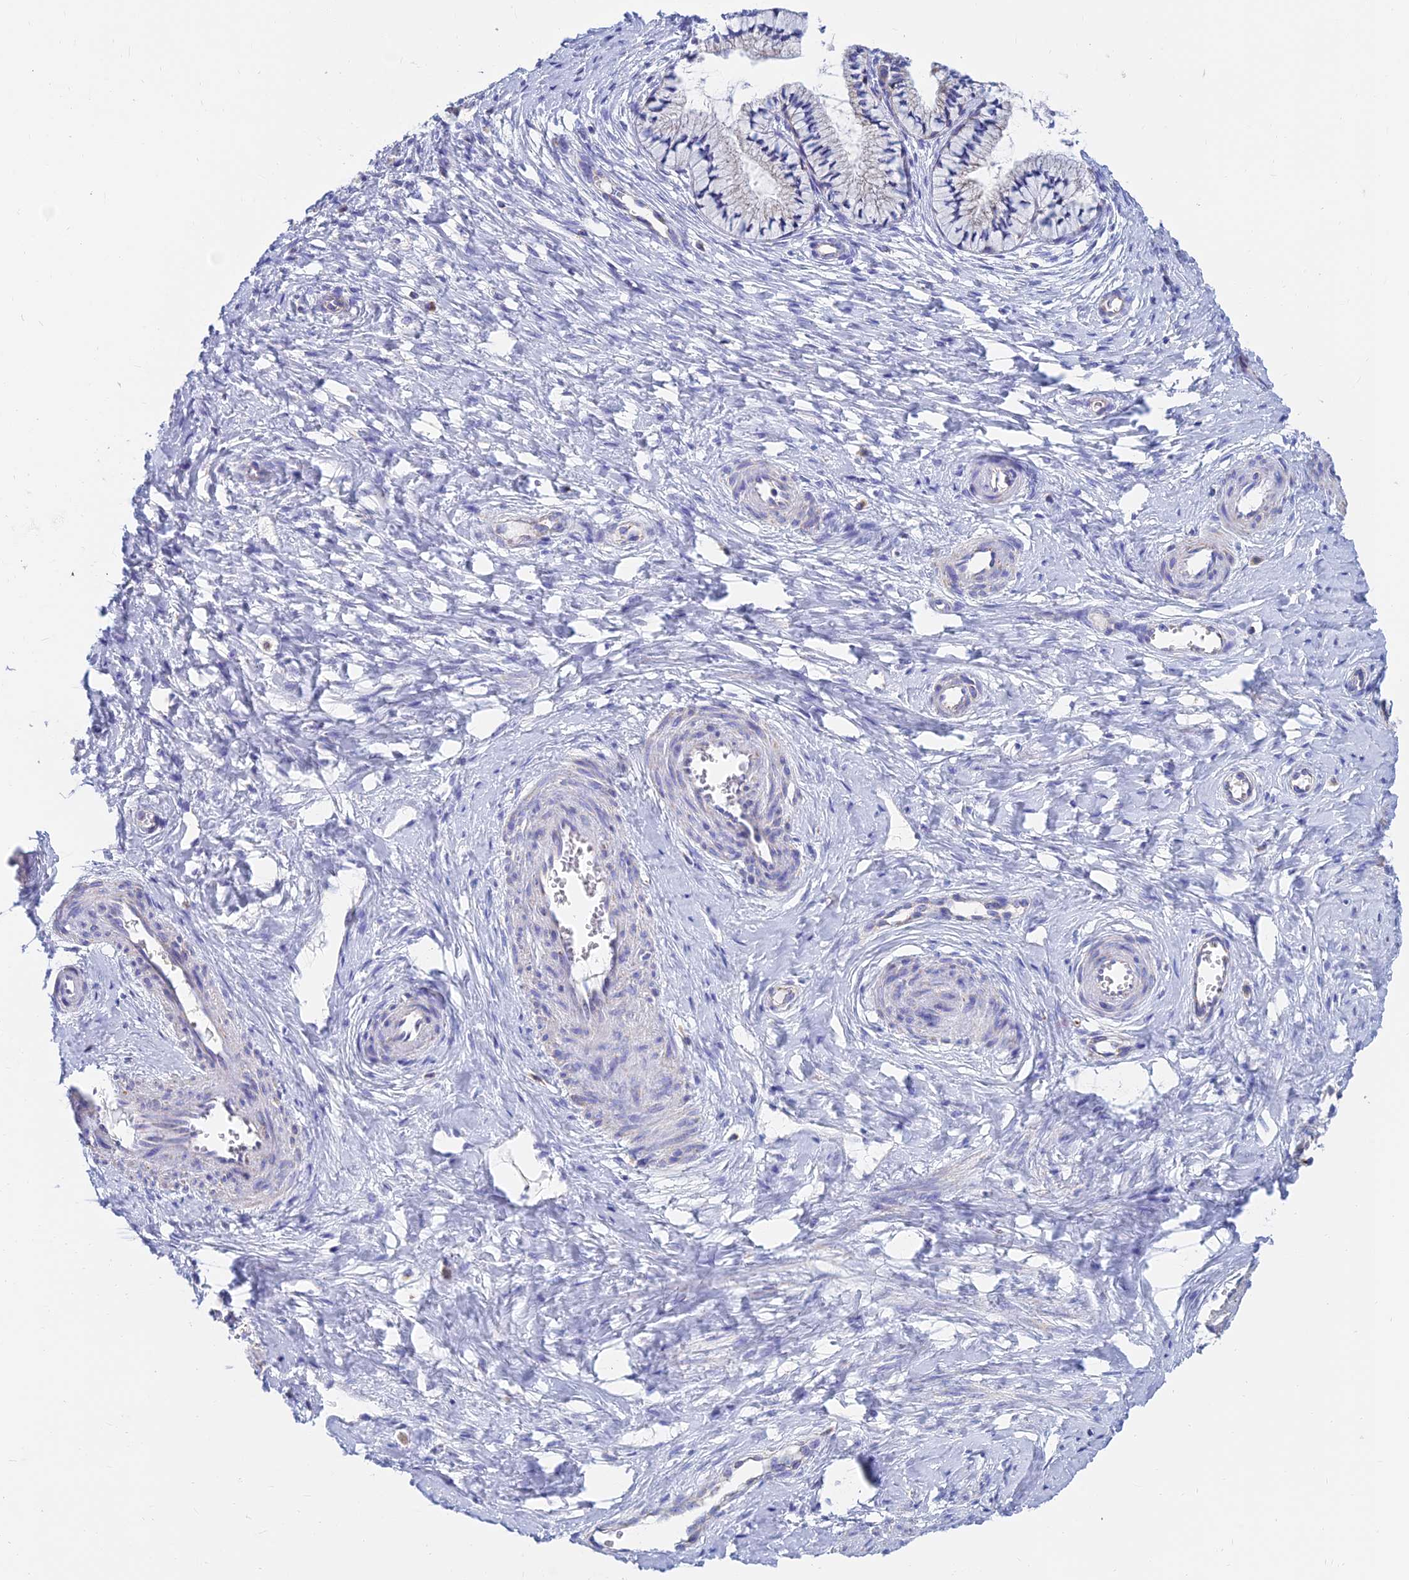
{"staining": {"intensity": "negative", "quantity": "none", "location": "none"}, "tissue": "cervix", "cell_type": "Glandular cells", "image_type": "normal", "snomed": [{"axis": "morphology", "description": "Normal tissue, NOS"}, {"axis": "topography", "description": "Cervix"}], "caption": "Cervix stained for a protein using IHC shows no staining glandular cells.", "gene": "MGST1", "patient": {"sex": "female", "age": 36}}